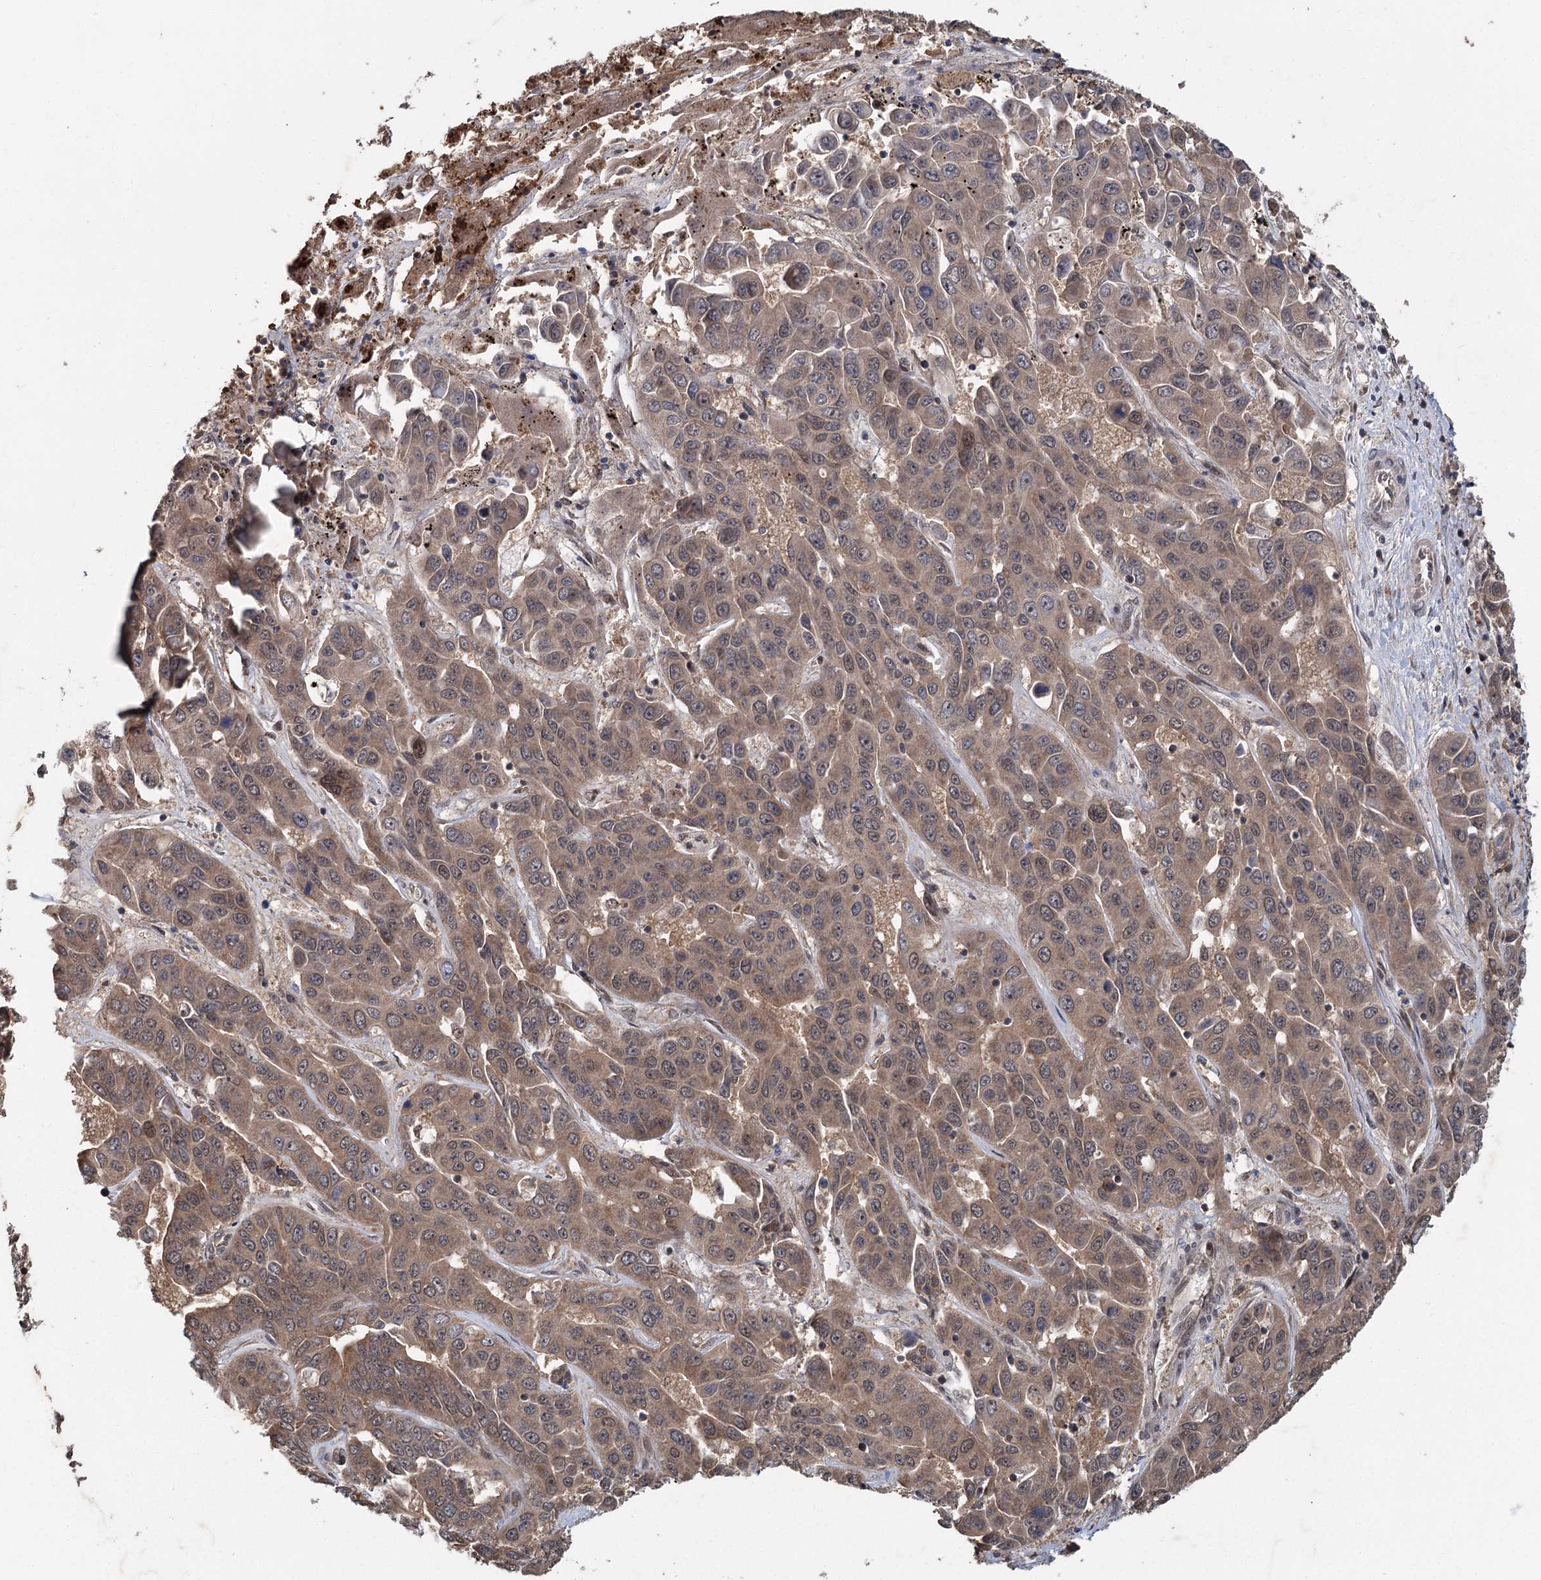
{"staining": {"intensity": "weak", "quantity": ">75%", "location": "cytoplasmic/membranous"}, "tissue": "liver cancer", "cell_type": "Tumor cells", "image_type": "cancer", "snomed": [{"axis": "morphology", "description": "Cholangiocarcinoma"}, {"axis": "topography", "description": "Liver"}], "caption": "Approximately >75% of tumor cells in human liver cholangiocarcinoma show weak cytoplasmic/membranous protein positivity as visualized by brown immunohistochemical staining.", "gene": "MYG1", "patient": {"sex": "female", "age": 52}}